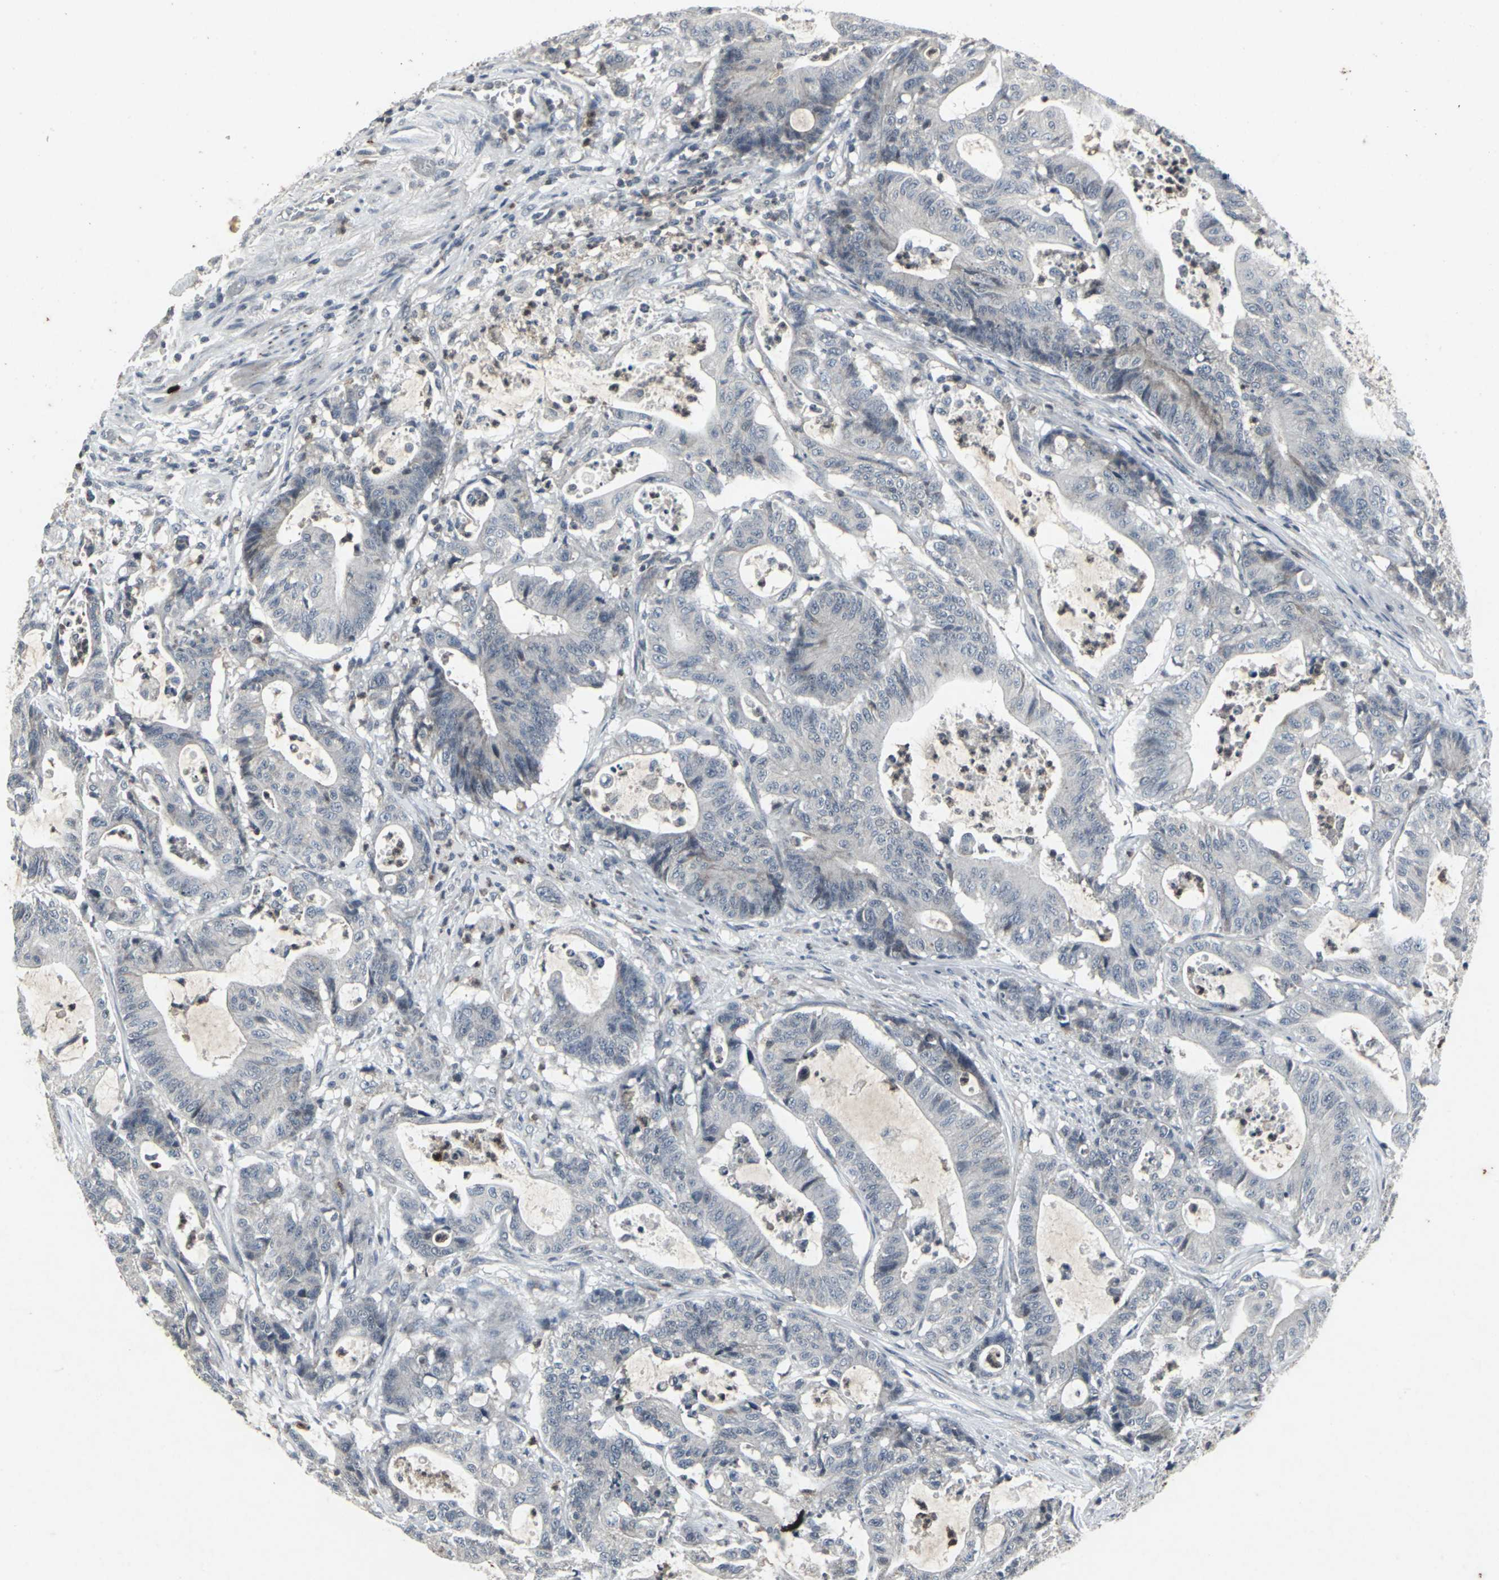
{"staining": {"intensity": "negative", "quantity": "none", "location": "none"}, "tissue": "colorectal cancer", "cell_type": "Tumor cells", "image_type": "cancer", "snomed": [{"axis": "morphology", "description": "Adenocarcinoma, NOS"}, {"axis": "topography", "description": "Colon"}], "caption": "Immunohistochemical staining of colorectal cancer (adenocarcinoma) demonstrates no significant staining in tumor cells.", "gene": "BMP4", "patient": {"sex": "female", "age": 84}}